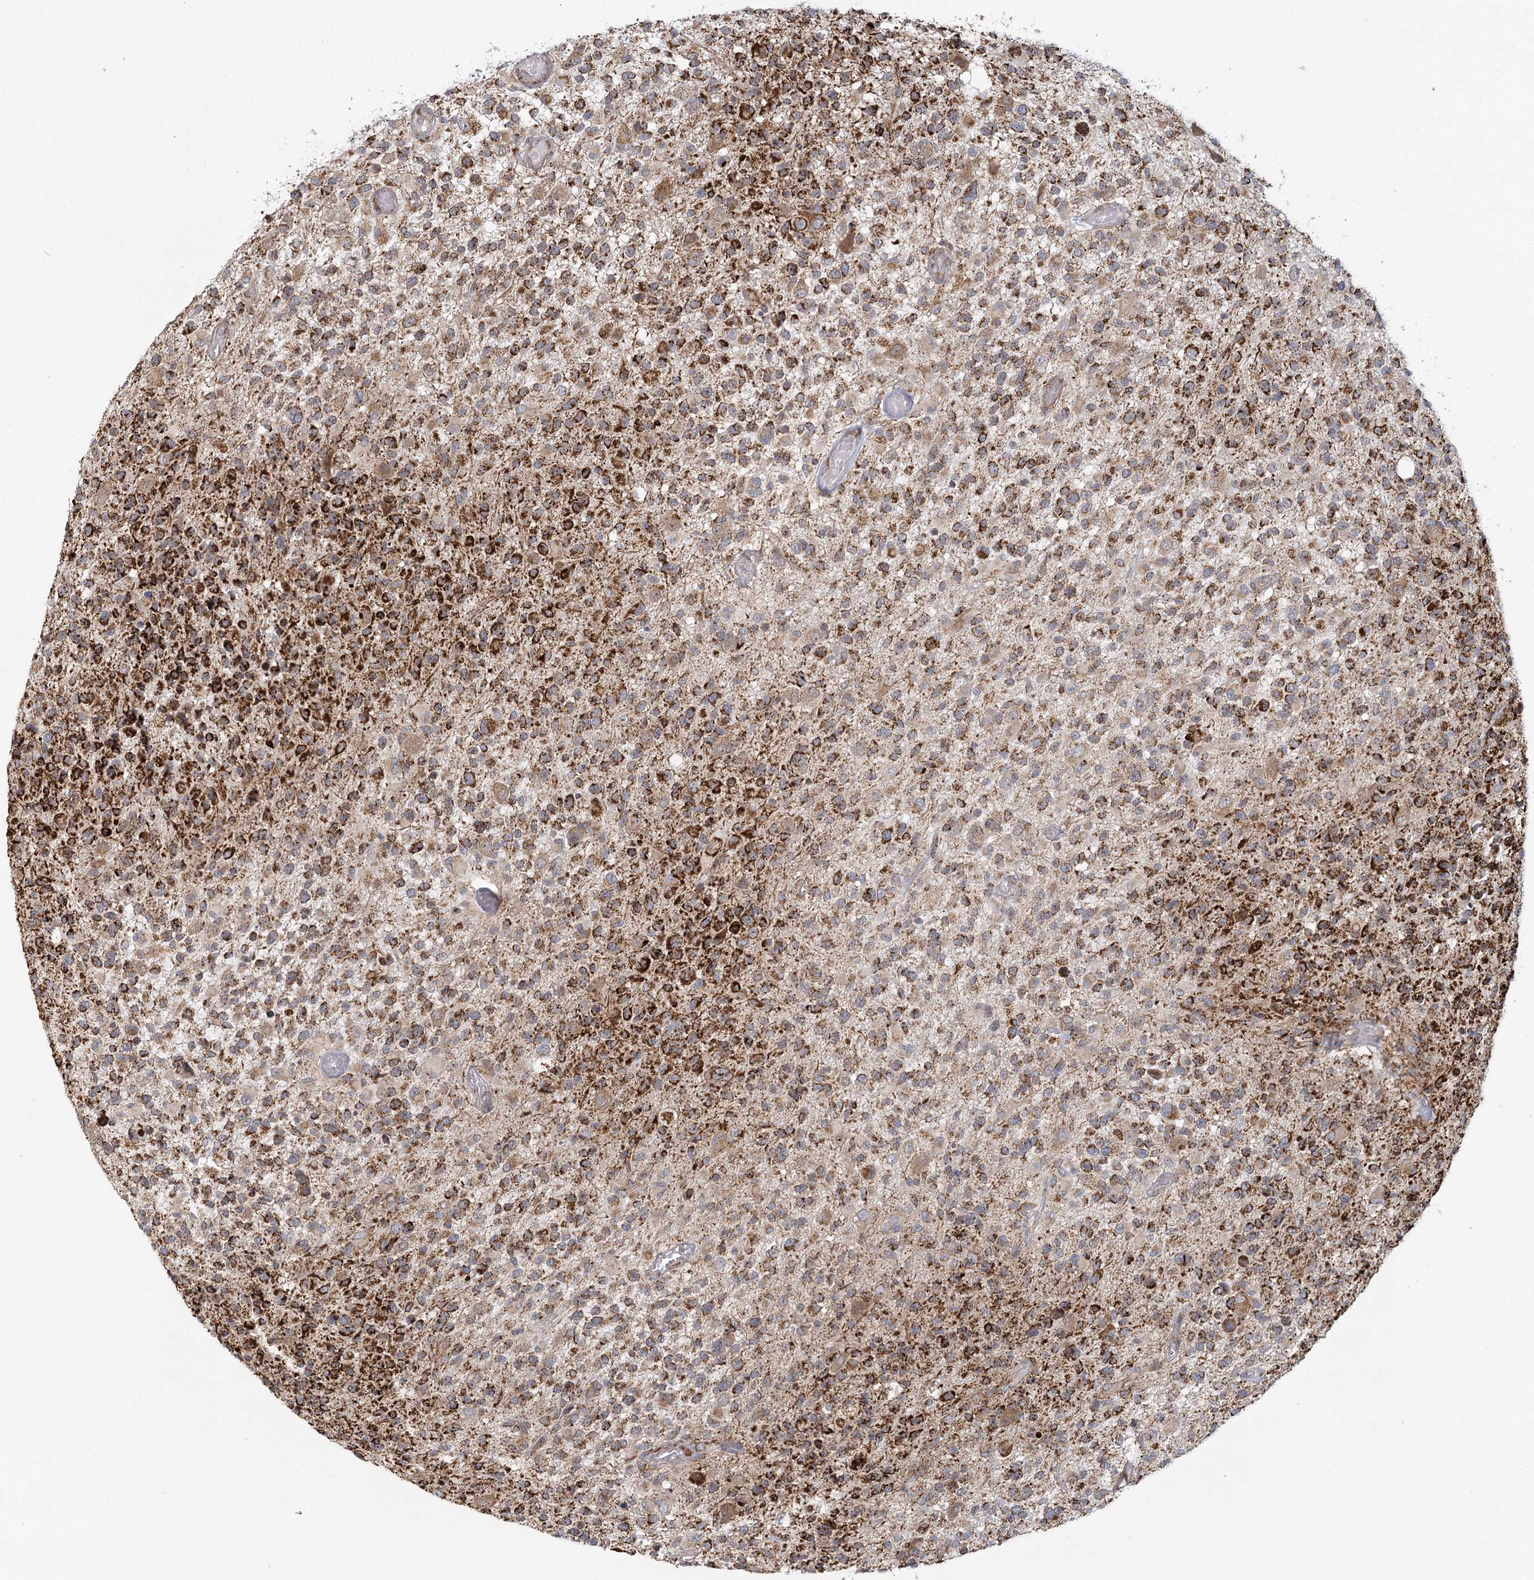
{"staining": {"intensity": "strong", "quantity": "25%-75%", "location": "cytoplasmic/membranous"}, "tissue": "glioma", "cell_type": "Tumor cells", "image_type": "cancer", "snomed": [{"axis": "morphology", "description": "Glioma, malignant, High grade"}, {"axis": "morphology", "description": "Glioblastoma, NOS"}, {"axis": "topography", "description": "Brain"}], "caption": "Immunohistochemical staining of malignant glioma (high-grade) displays strong cytoplasmic/membranous protein expression in approximately 25%-75% of tumor cells.", "gene": "LACTB", "patient": {"sex": "male", "age": 60}}